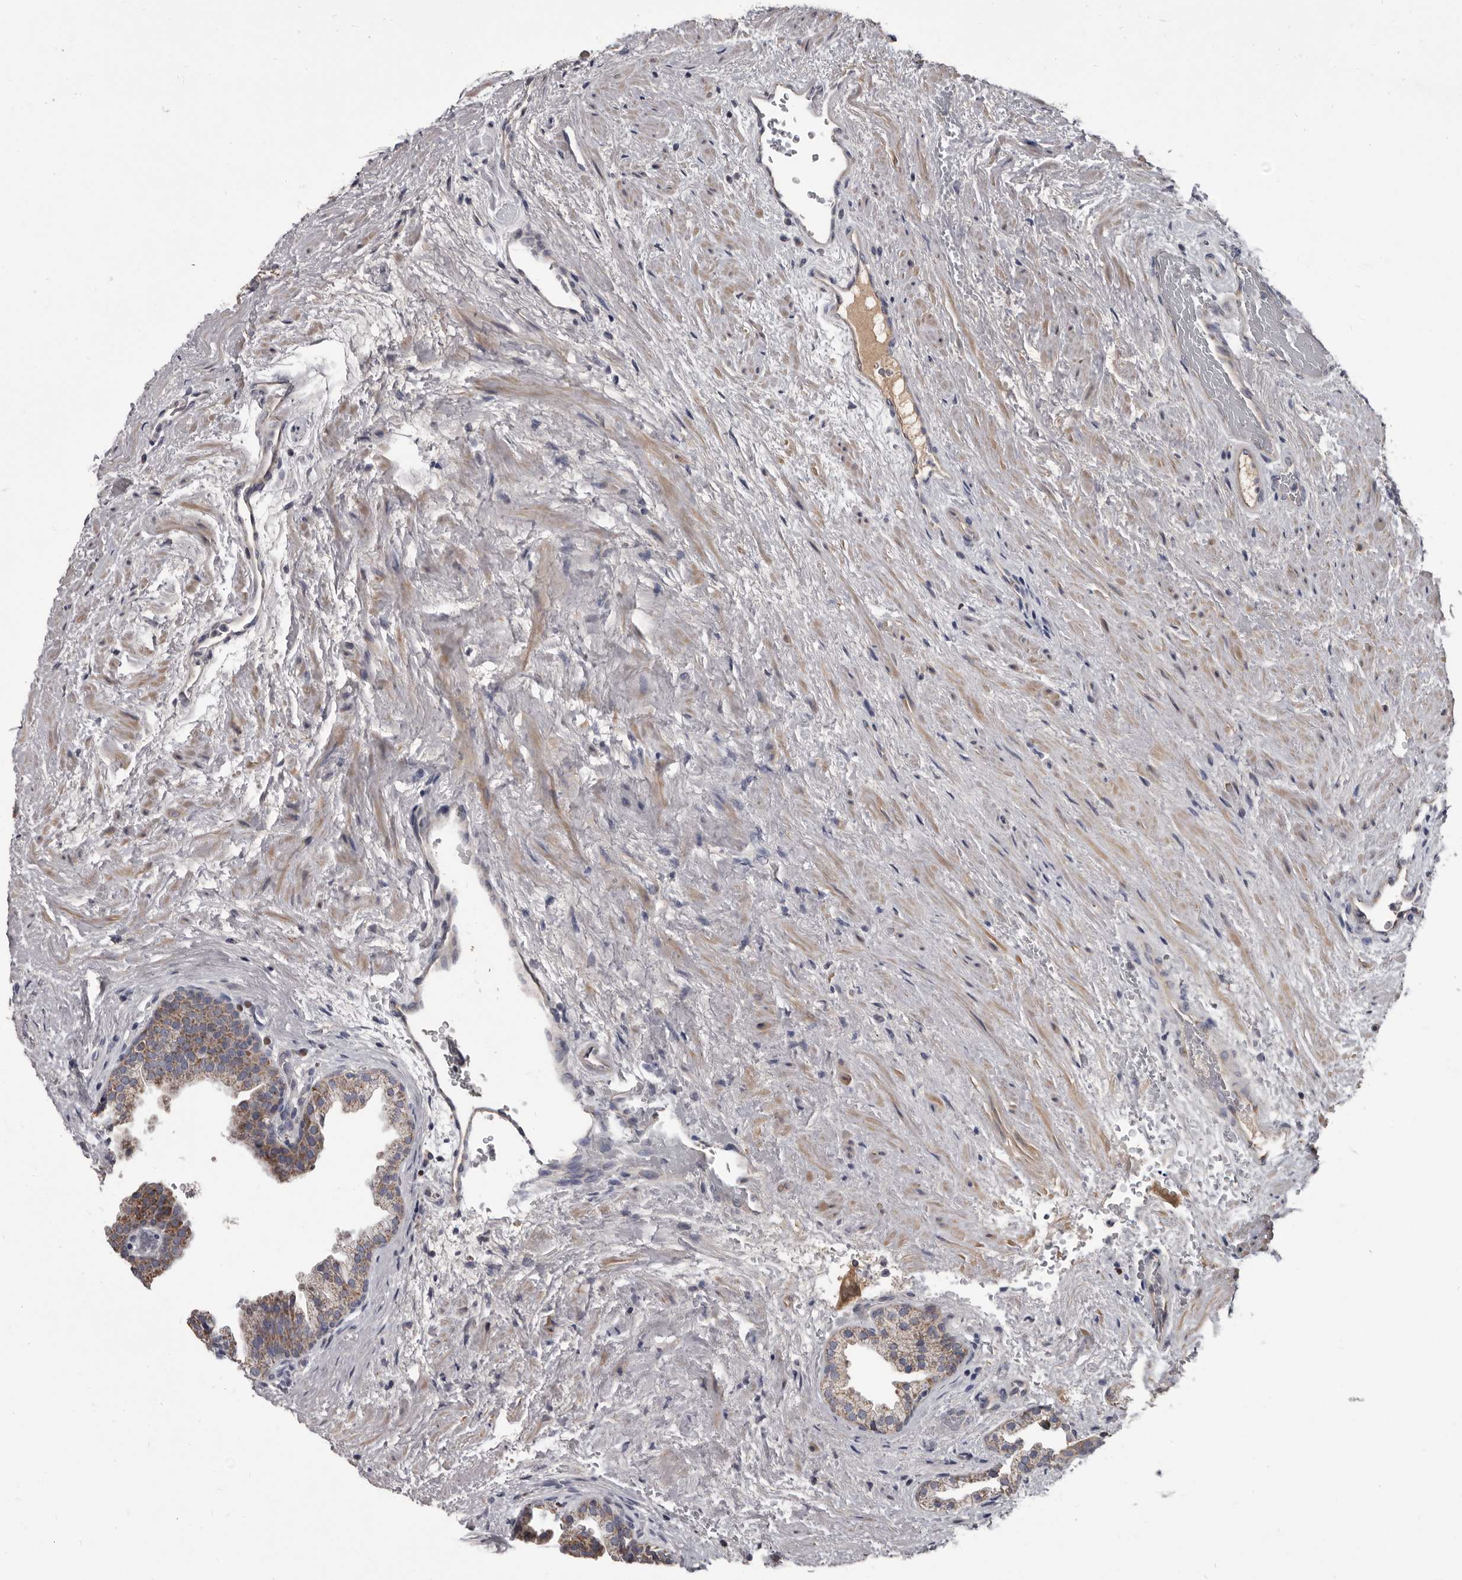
{"staining": {"intensity": "moderate", "quantity": "<25%", "location": "cytoplasmic/membranous"}, "tissue": "prostate", "cell_type": "Glandular cells", "image_type": "normal", "snomed": [{"axis": "morphology", "description": "Normal tissue, NOS"}, {"axis": "topography", "description": "Prostate"}], "caption": "Human prostate stained for a protein (brown) demonstrates moderate cytoplasmic/membranous positive staining in about <25% of glandular cells.", "gene": "ALDH5A1", "patient": {"sex": "male", "age": 48}}